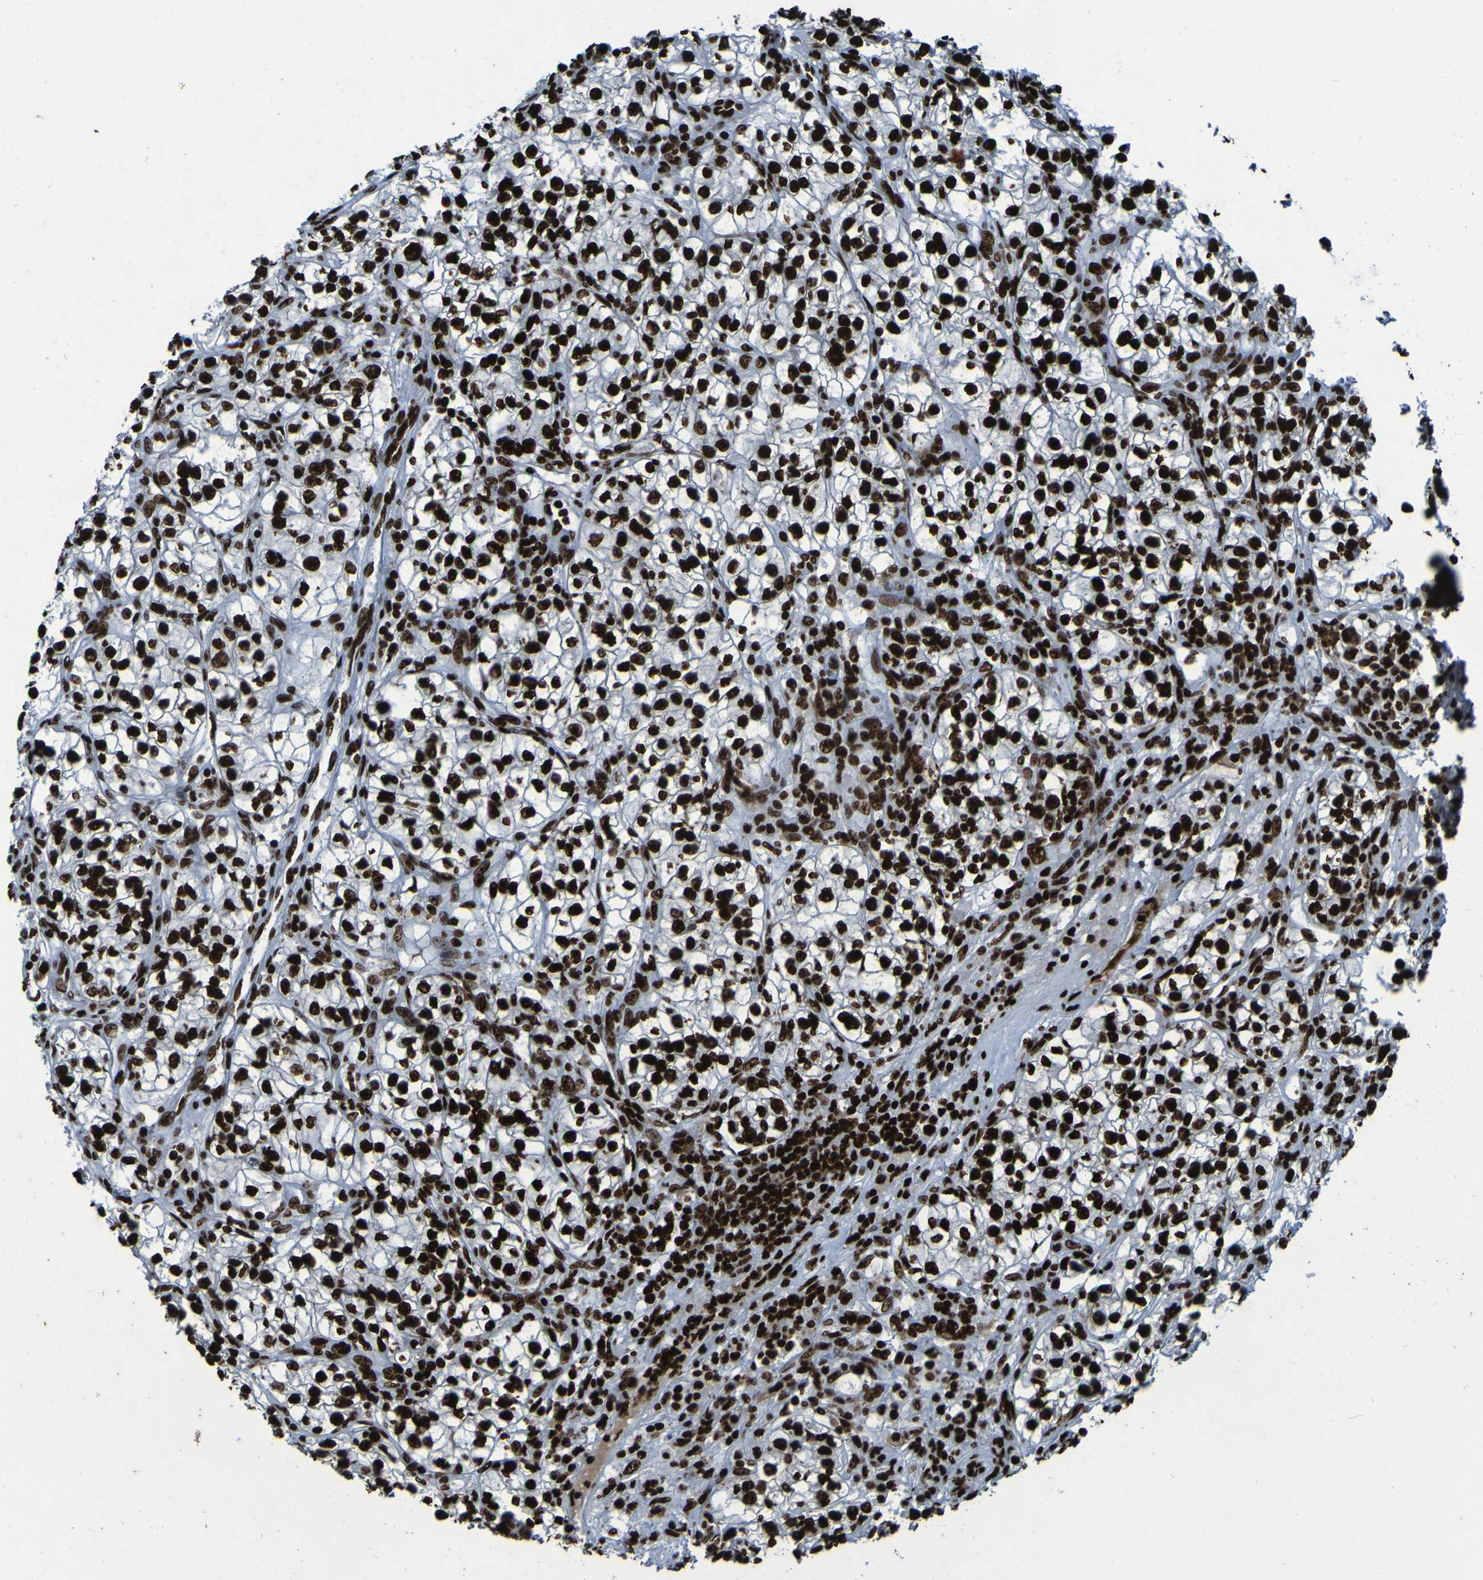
{"staining": {"intensity": "strong", "quantity": ">75%", "location": "nuclear"}, "tissue": "renal cancer", "cell_type": "Tumor cells", "image_type": "cancer", "snomed": [{"axis": "morphology", "description": "Adenocarcinoma, NOS"}, {"axis": "topography", "description": "Kidney"}], "caption": "A micrograph of renal cancer (adenocarcinoma) stained for a protein displays strong nuclear brown staining in tumor cells.", "gene": "NPM1", "patient": {"sex": "female", "age": 57}}